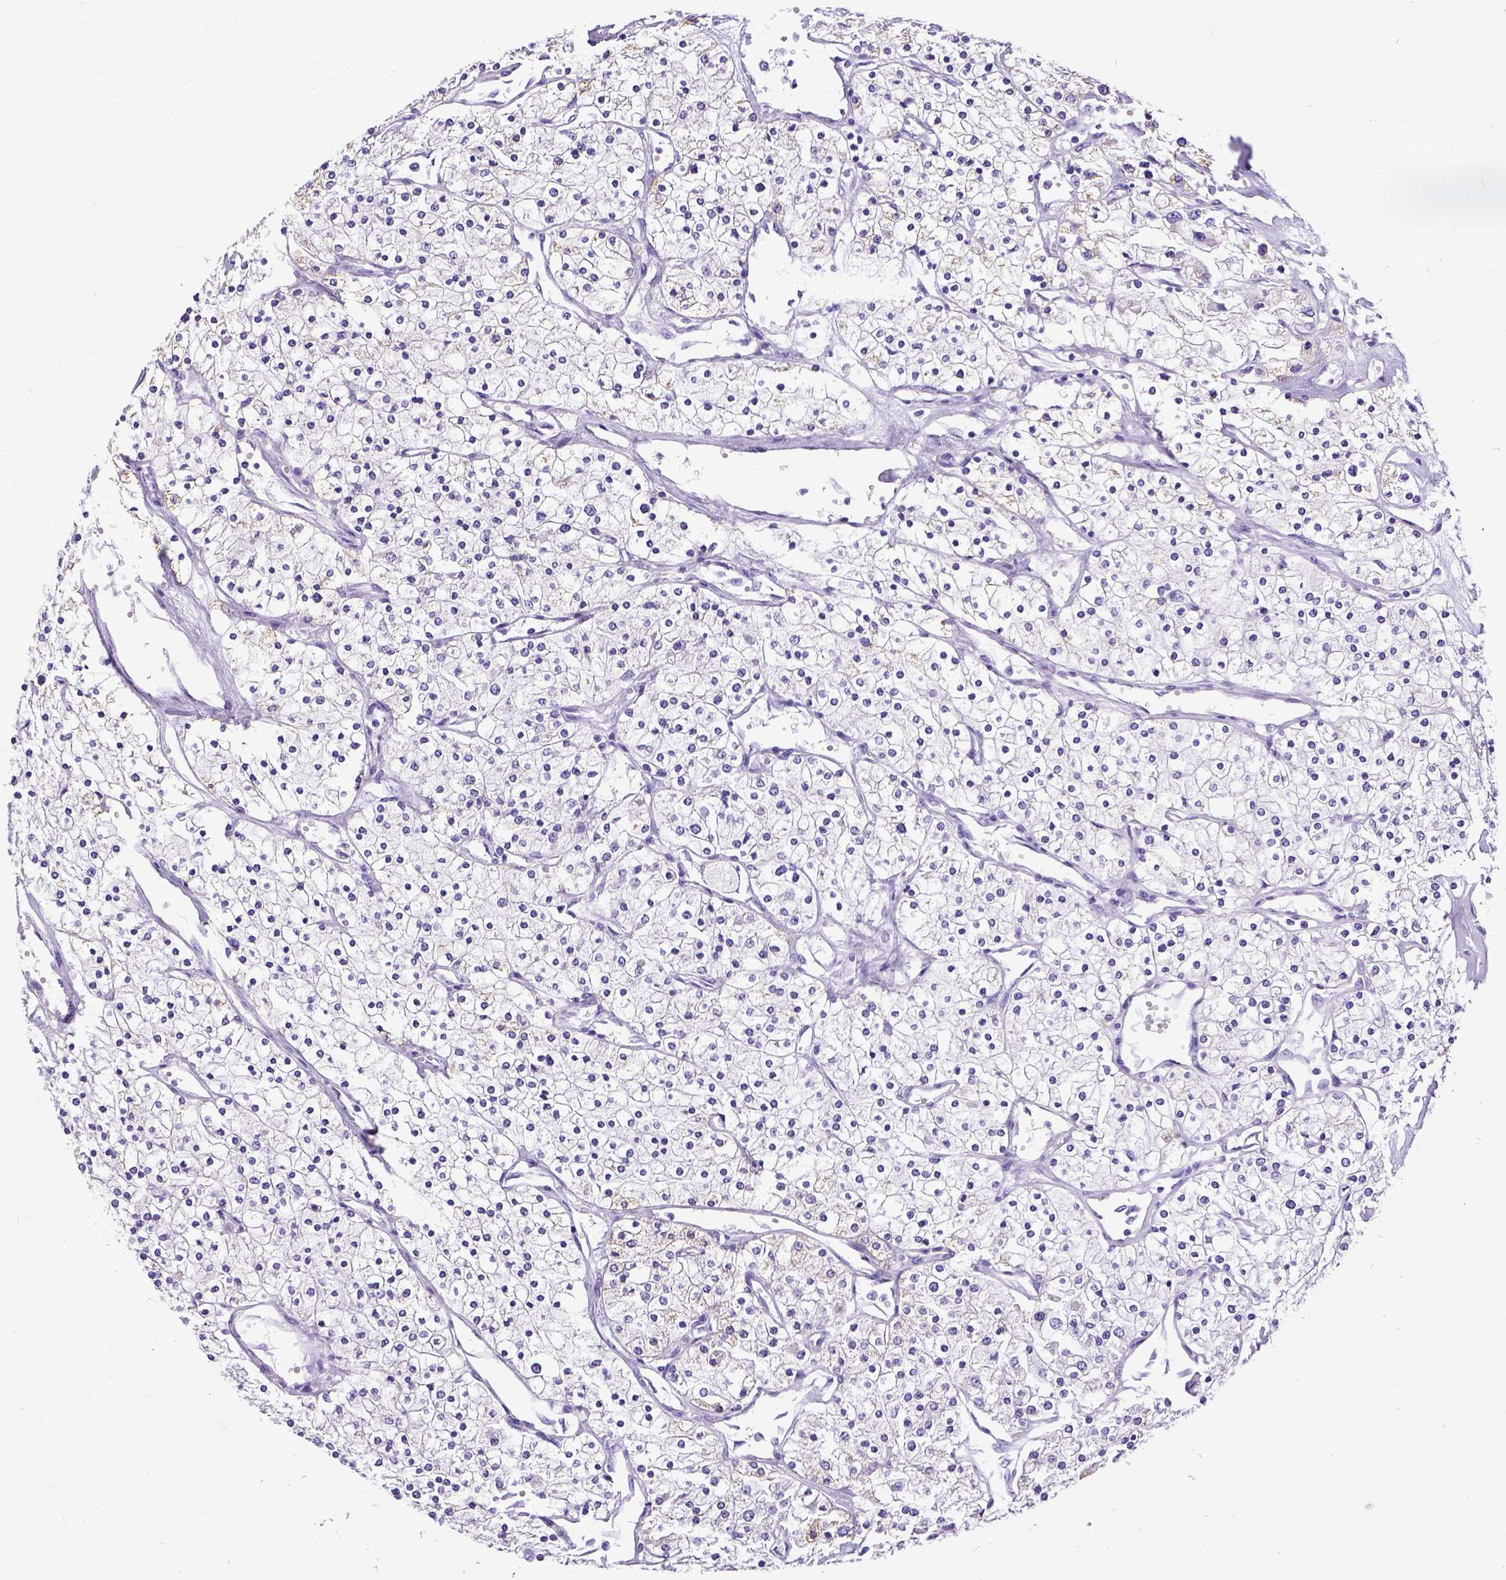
{"staining": {"intensity": "negative", "quantity": "none", "location": "none"}, "tissue": "renal cancer", "cell_type": "Tumor cells", "image_type": "cancer", "snomed": [{"axis": "morphology", "description": "Adenocarcinoma, NOS"}, {"axis": "topography", "description": "Kidney"}], "caption": "Image shows no significant protein expression in tumor cells of renal adenocarcinoma.", "gene": "SATB2", "patient": {"sex": "male", "age": 80}}